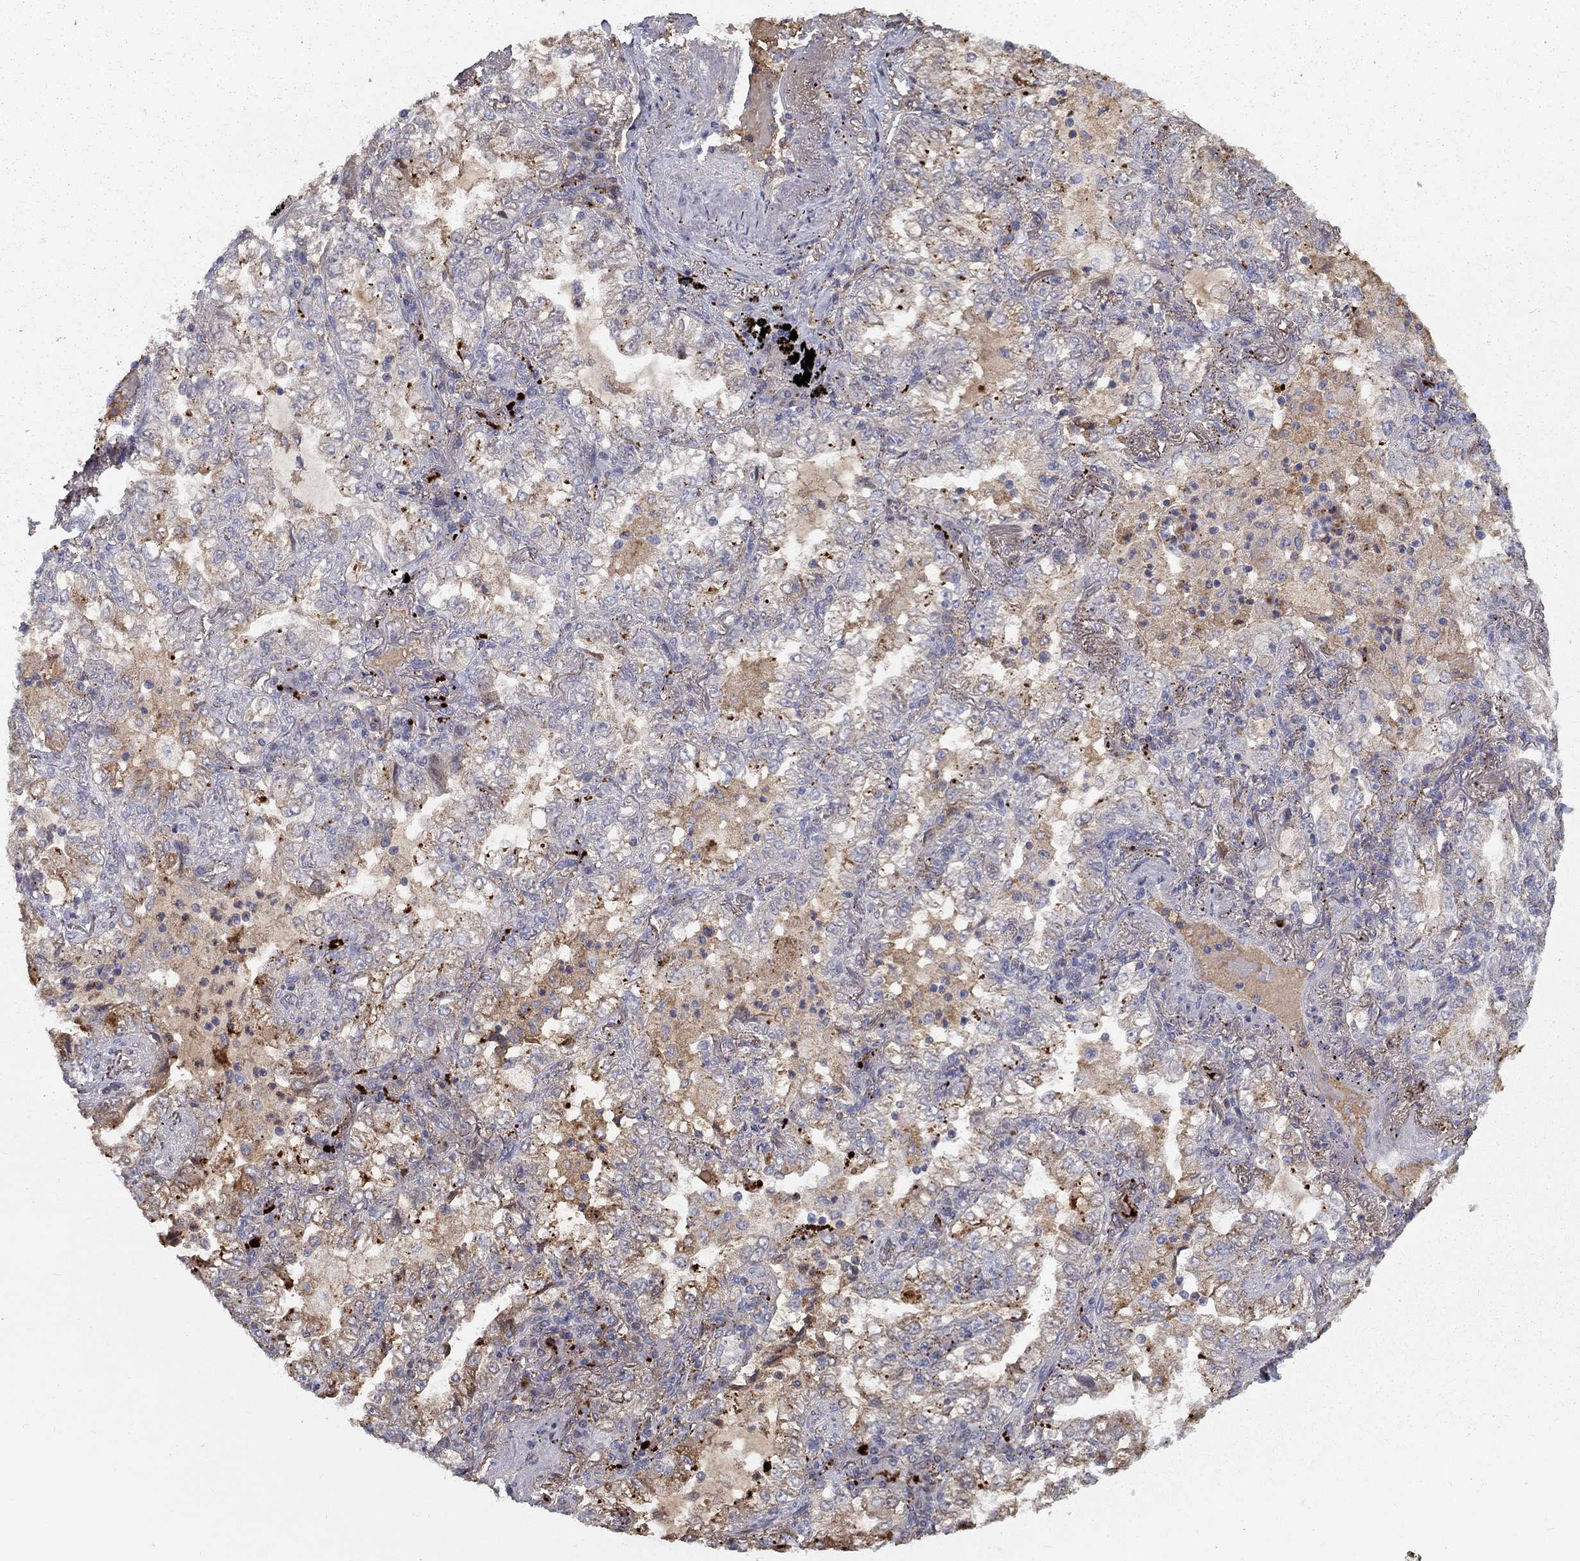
{"staining": {"intensity": "strong", "quantity": "<25%", "location": "cytoplasmic/membranous"}, "tissue": "lung cancer", "cell_type": "Tumor cells", "image_type": "cancer", "snomed": [{"axis": "morphology", "description": "Adenocarcinoma, NOS"}, {"axis": "topography", "description": "Lung"}], "caption": "Human lung cancer (adenocarcinoma) stained with a protein marker reveals strong staining in tumor cells.", "gene": "EPDR1", "patient": {"sex": "female", "age": 73}}